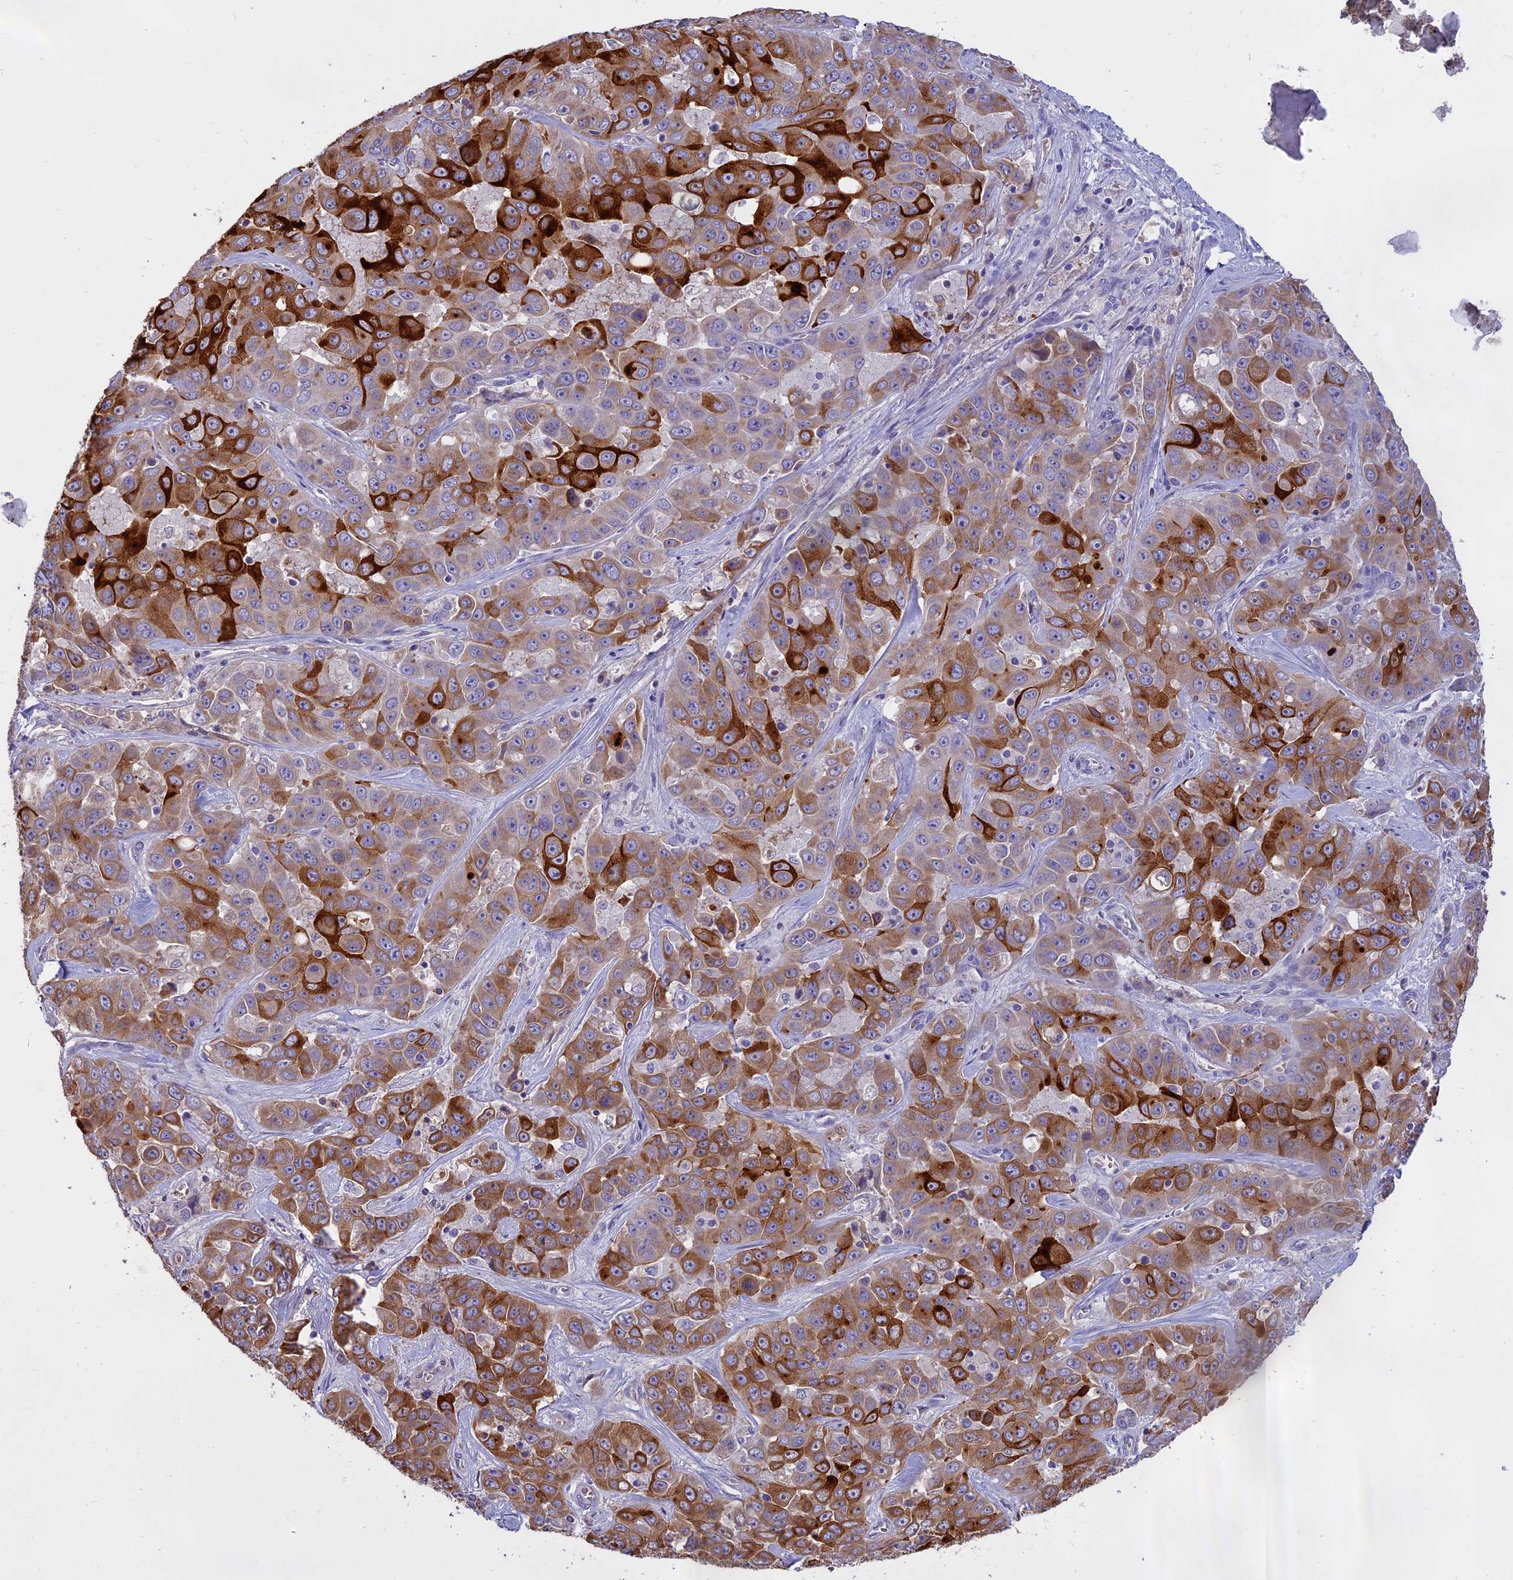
{"staining": {"intensity": "strong", "quantity": "25%-75%", "location": "cytoplasmic/membranous"}, "tissue": "liver cancer", "cell_type": "Tumor cells", "image_type": "cancer", "snomed": [{"axis": "morphology", "description": "Cholangiocarcinoma"}, {"axis": "topography", "description": "Liver"}], "caption": "Immunohistochemical staining of cholangiocarcinoma (liver) shows high levels of strong cytoplasmic/membranous protein positivity in about 25%-75% of tumor cells.", "gene": "WFDC2", "patient": {"sex": "female", "age": 52}}